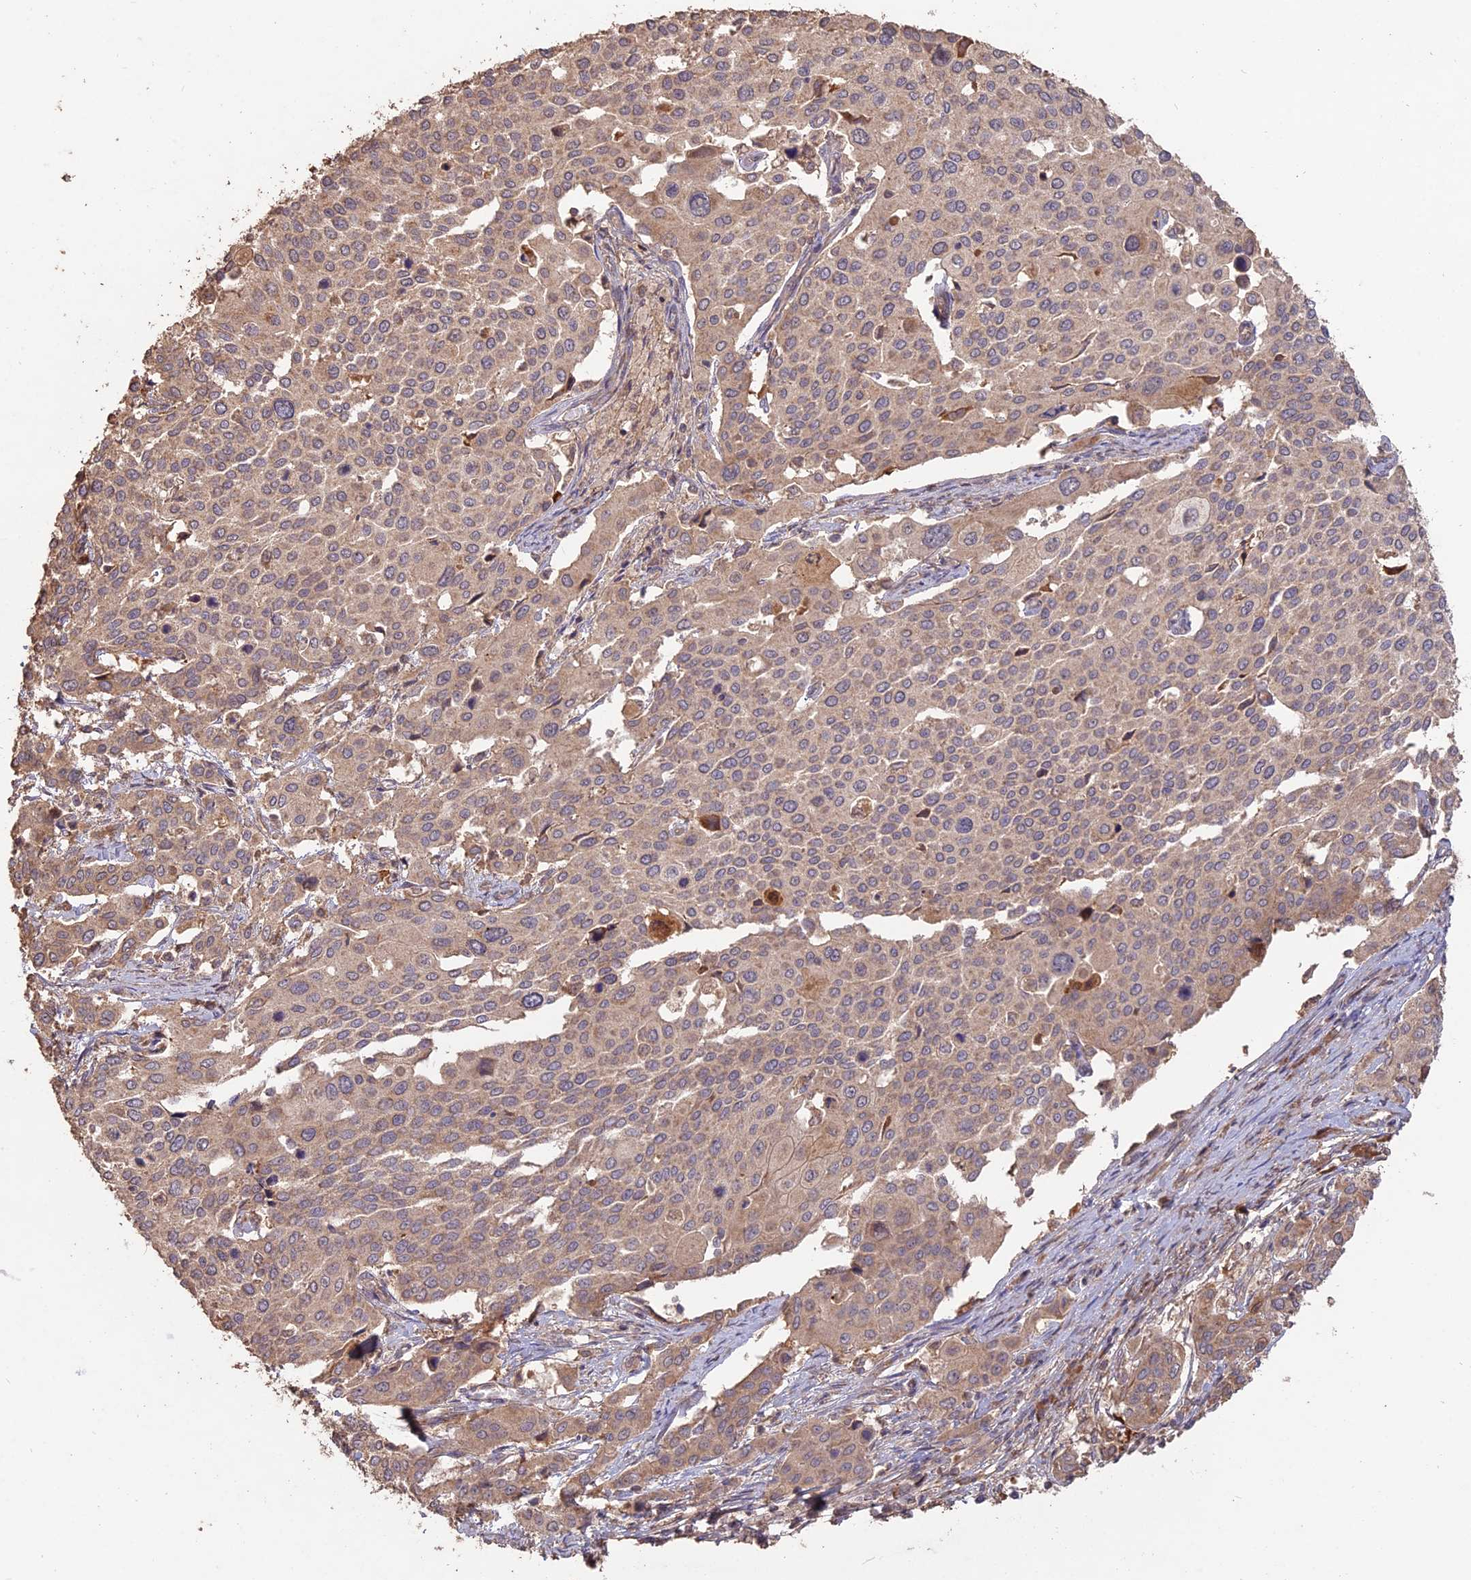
{"staining": {"intensity": "moderate", "quantity": "25%-75%", "location": "cytoplasmic/membranous"}, "tissue": "cervical cancer", "cell_type": "Tumor cells", "image_type": "cancer", "snomed": [{"axis": "morphology", "description": "Squamous cell carcinoma, NOS"}, {"axis": "topography", "description": "Cervix"}], "caption": "Cervical cancer (squamous cell carcinoma) tissue exhibits moderate cytoplasmic/membranous staining in about 25%-75% of tumor cells", "gene": "LAYN", "patient": {"sex": "female", "age": 44}}